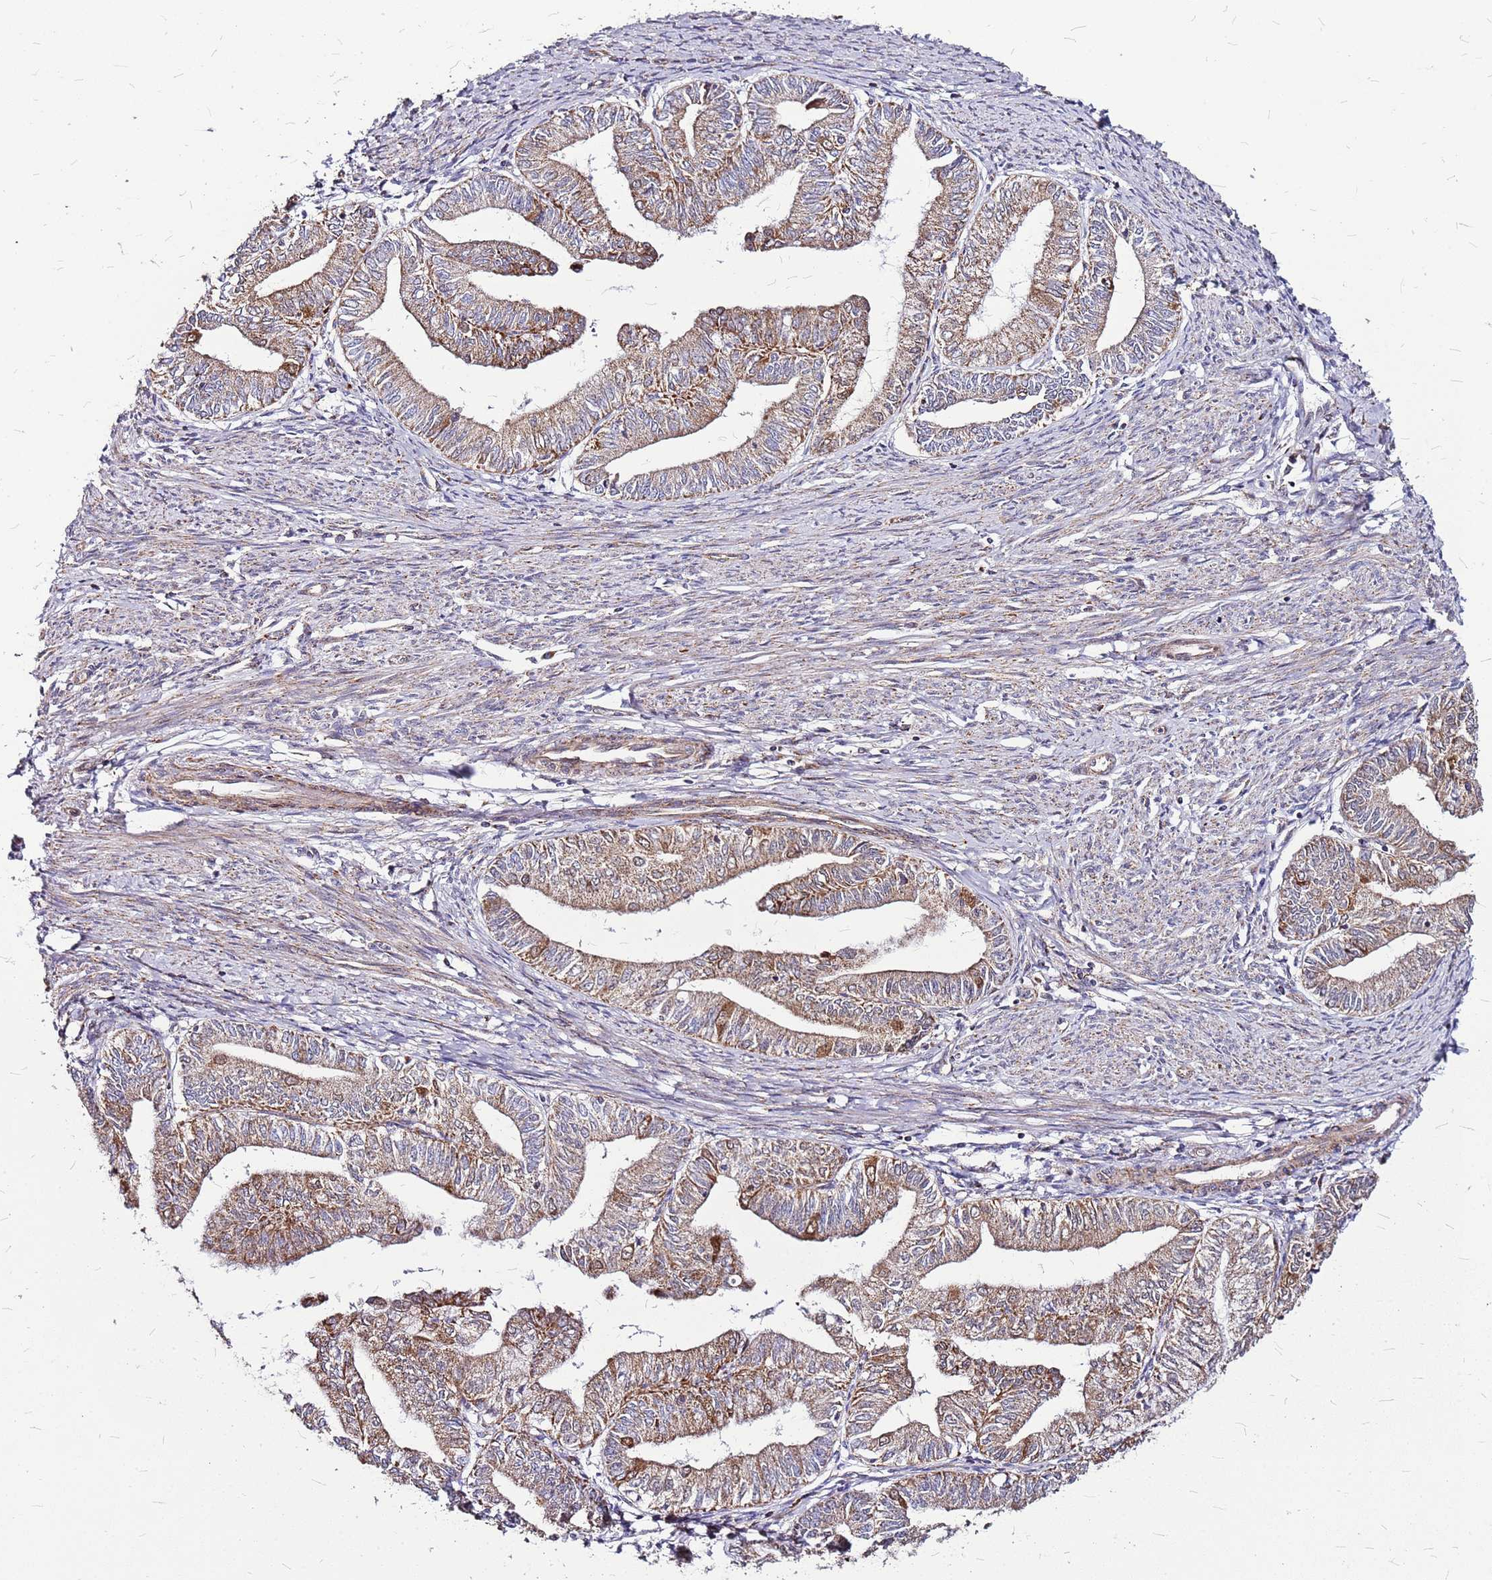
{"staining": {"intensity": "moderate", "quantity": "25%-75%", "location": "cytoplasmic/membranous"}, "tissue": "endometrial cancer", "cell_type": "Tumor cells", "image_type": "cancer", "snomed": [{"axis": "morphology", "description": "Adenocarcinoma, NOS"}, {"axis": "topography", "description": "Endometrium"}], "caption": "High-magnification brightfield microscopy of adenocarcinoma (endometrial) stained with DAB (brown) and counterstained with hematoxylin (blue). tumor cells exhibit moderate cytoplasmic/membranous staining is seen in about25%-75% of cells.", "gene": "OR51T1", "patient": {"sex": "female", "age": 66}}